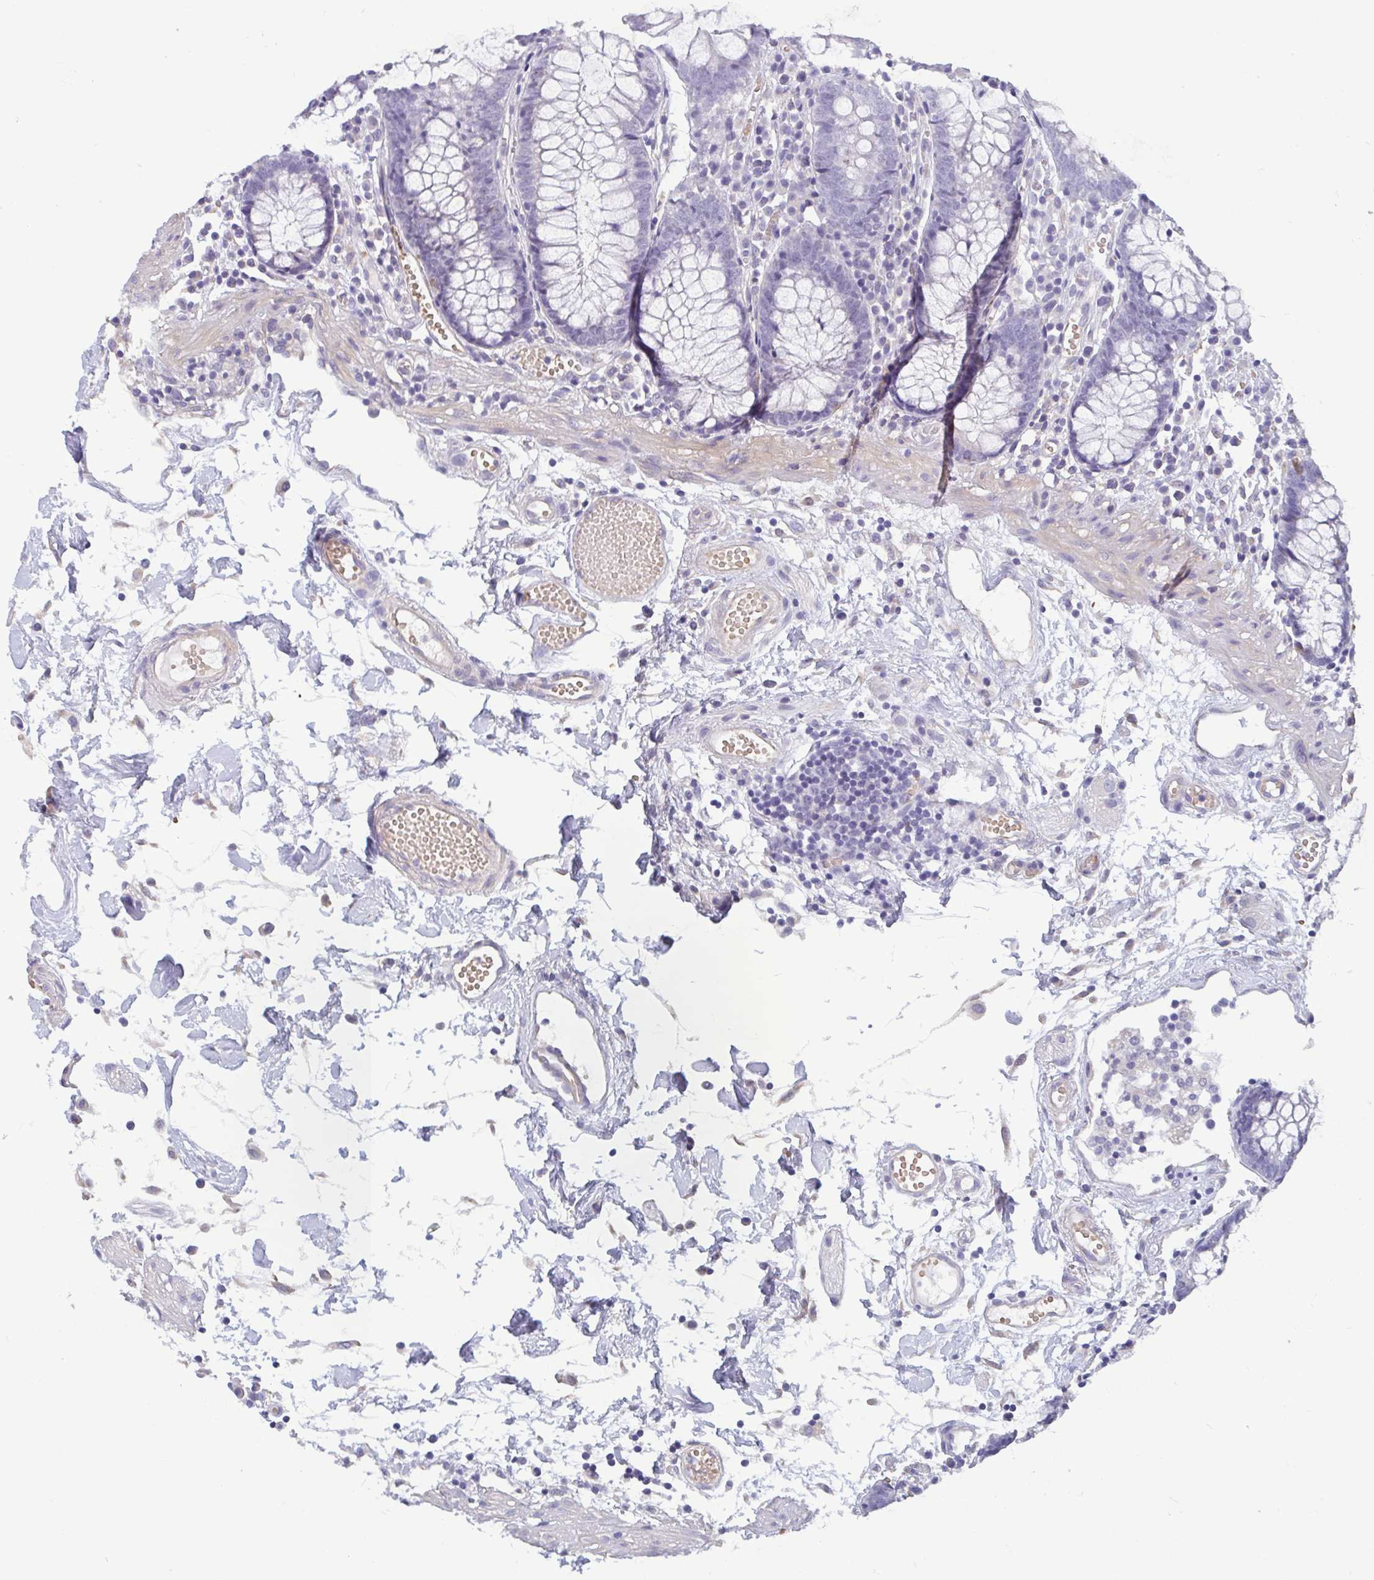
{"staining": {"intensity": "negative", "quantity": "none", "location": "none"}, "tissue": "colon", "cell_type": "Endothelial cells", "image_type": "normal", "snomed": [{"axis": "morphology", "description": "Normal tissue, NOS"}, {"axis": "morphology", "description": "Adenocarcinoma, NOS"}, {"axis": "topography", "description": "Colon"}], "caption": "Immunohistochemical staining of normal human colon exhibits no significant expression in endothelial cells.", "gene": "MORC4", "patient": {"sex": "male", "age": 83}}